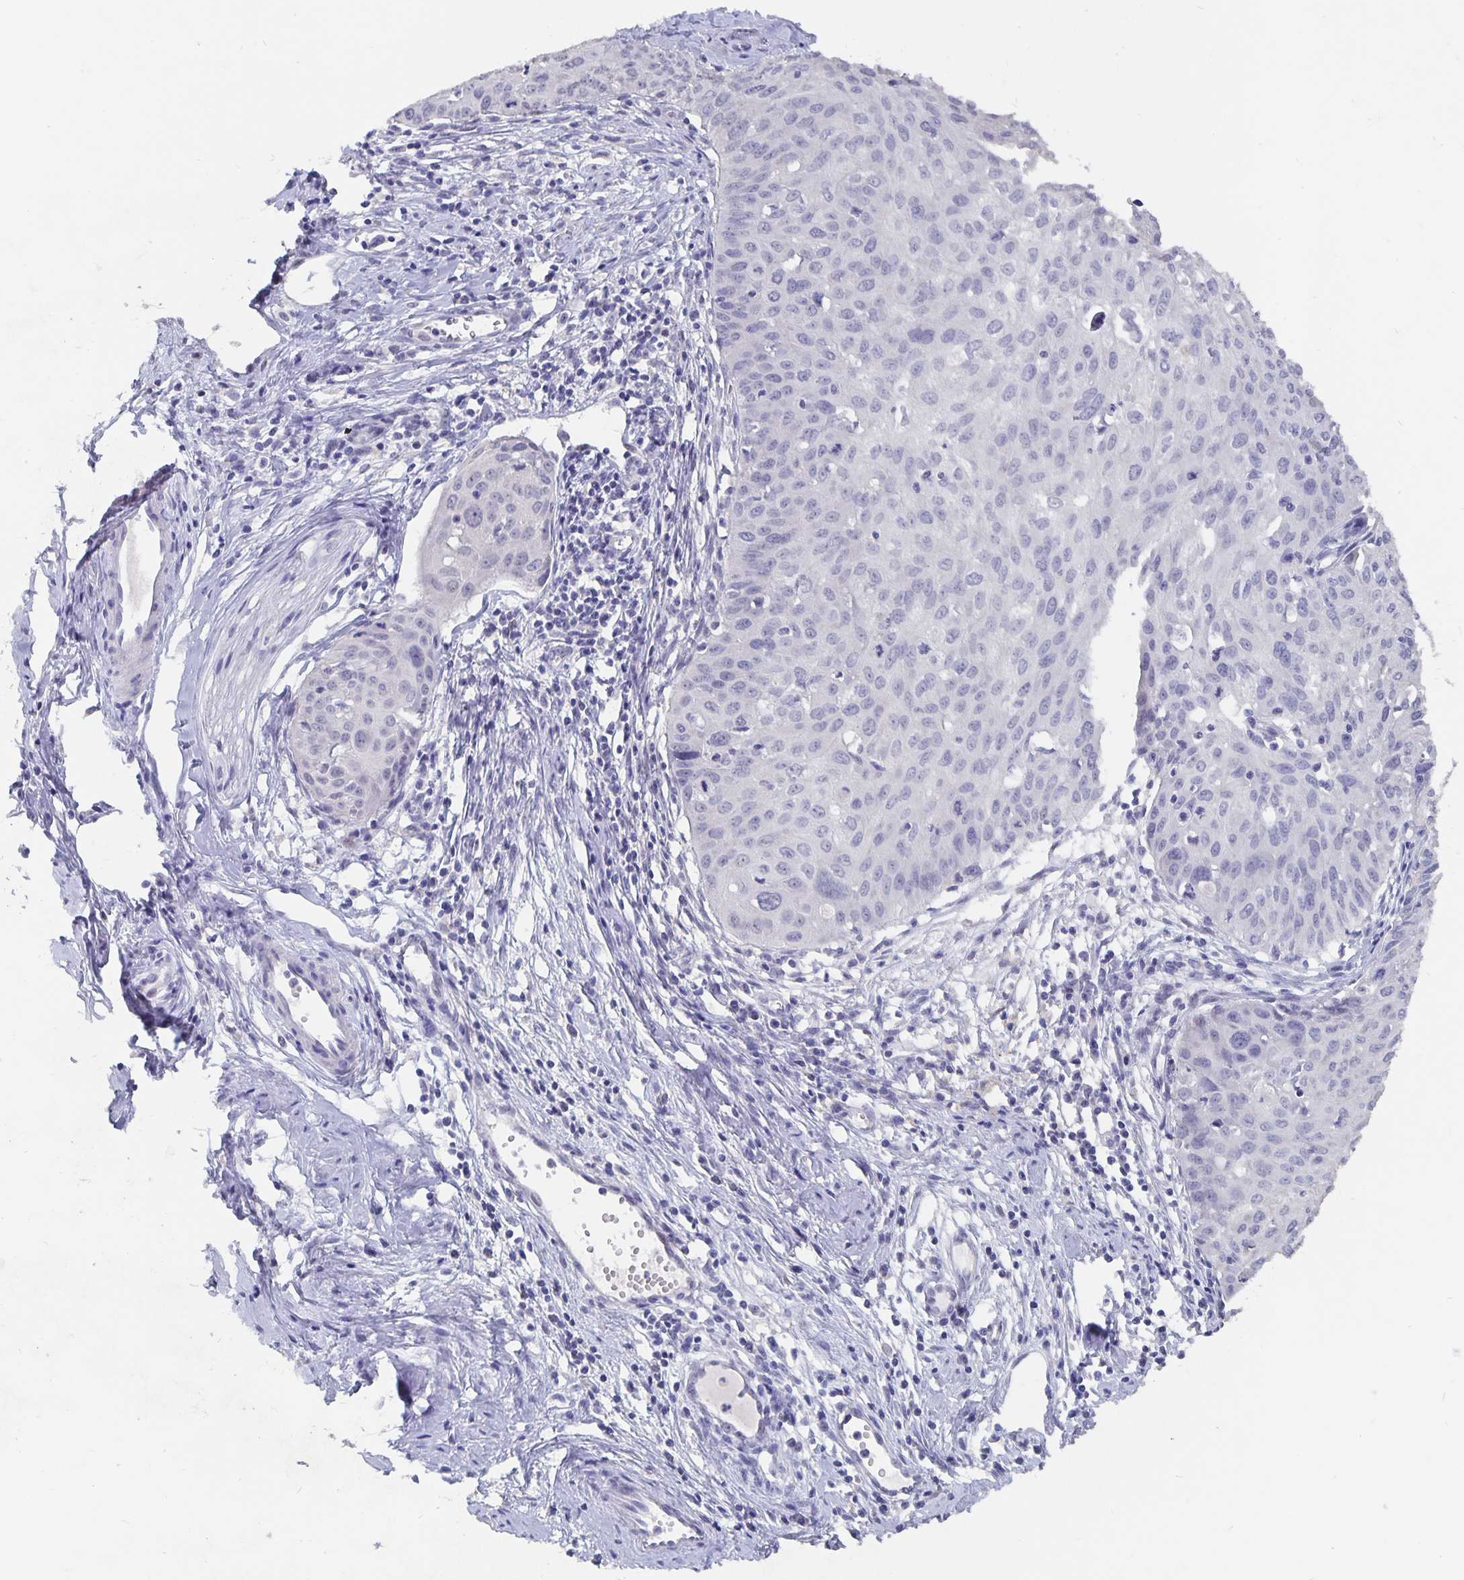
{"staining": {"intensity": "negative", "quantity": "none", "location": "none"}, "tissue": "cervical cancer", "cell_type": "Tumor cells", "image_type": "cancer", "snomed": [{"axis": "morphology", "description": "Squamous cell carcinoma, NOS"}, {"axis": "topography", "description": "Cervix"}], "caption": "Immunohistochemistry photomicrograph of cervical cancer (squamous cell carcinoma) stained for a protein (brown), which exhibits no positivity in tumor cells. The staining was performed using DAB (3,3'-diaminobenzidine) to visualize the protein expression in brown, while the nuclei were stained in blue with hematoxylin (Magnification: 20x).", "gene": "SMOC1", "patient": {"sex": "female", "age": 50}}